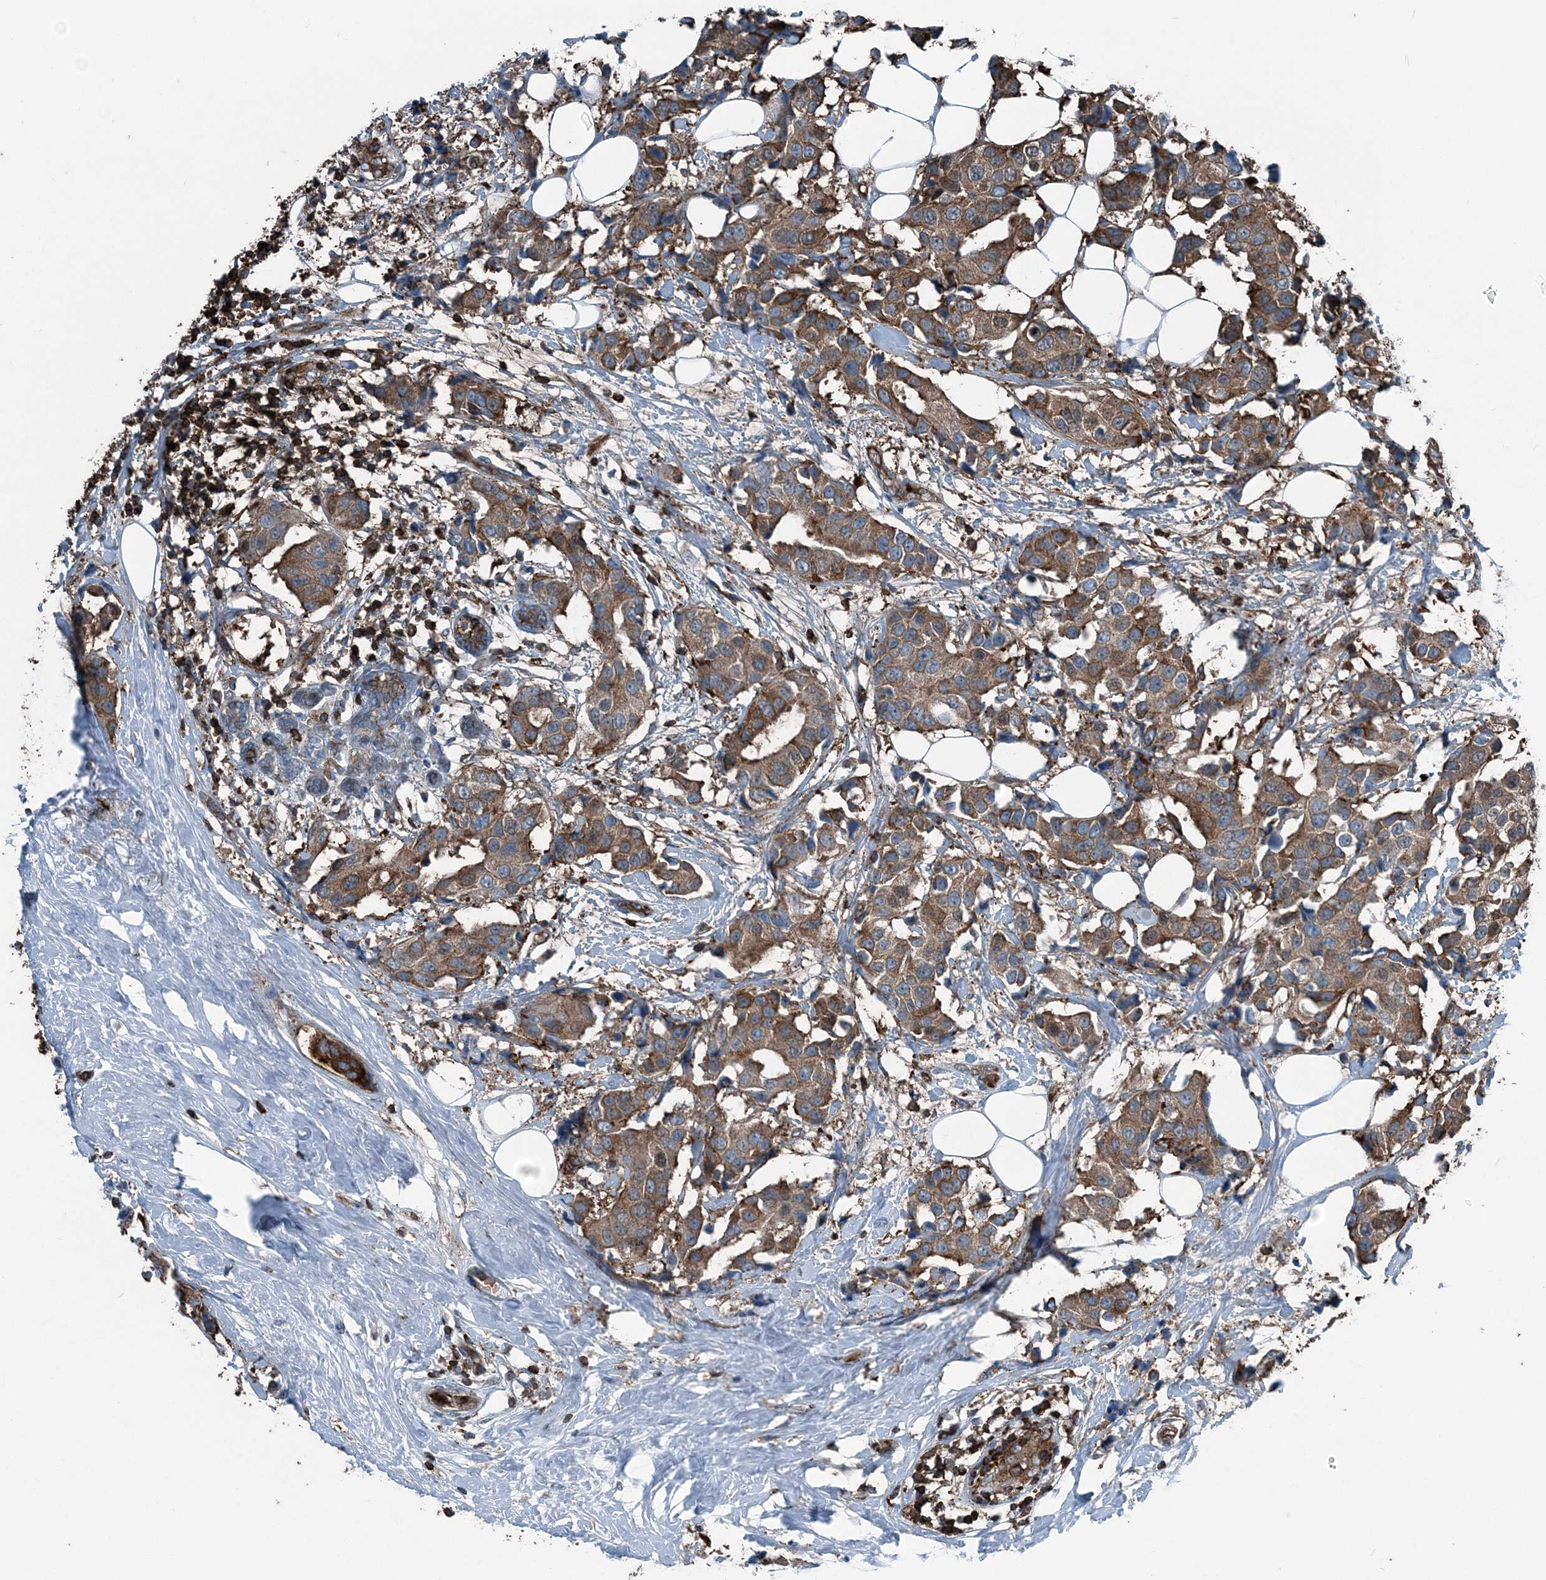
{"staining": {"intensity": "strong", "quantity": ">75%", "location": "cytoplasmic/membranous"}, "tissue": "breast cancer", "cell_type": "Tumor cells", "image_type": "cancer", "snomed": [{"axis": "morphology", "description": "Normal tissue, NOS"}, {"axis": "morphology", "description": "Duct carcinoma"}, {"axis": "topography", "description": "Breast"}], "caption": "Immunohistochemistry photomicrograph of breast cancer (intraductal carcinoma) stained for a protein (brown), which displays high levels of strong cytoplasmic/membranous staining in approximately >75% of tumor cells.", "gene": "CFL1", "patient": {"sex": "female", "age": 39}}